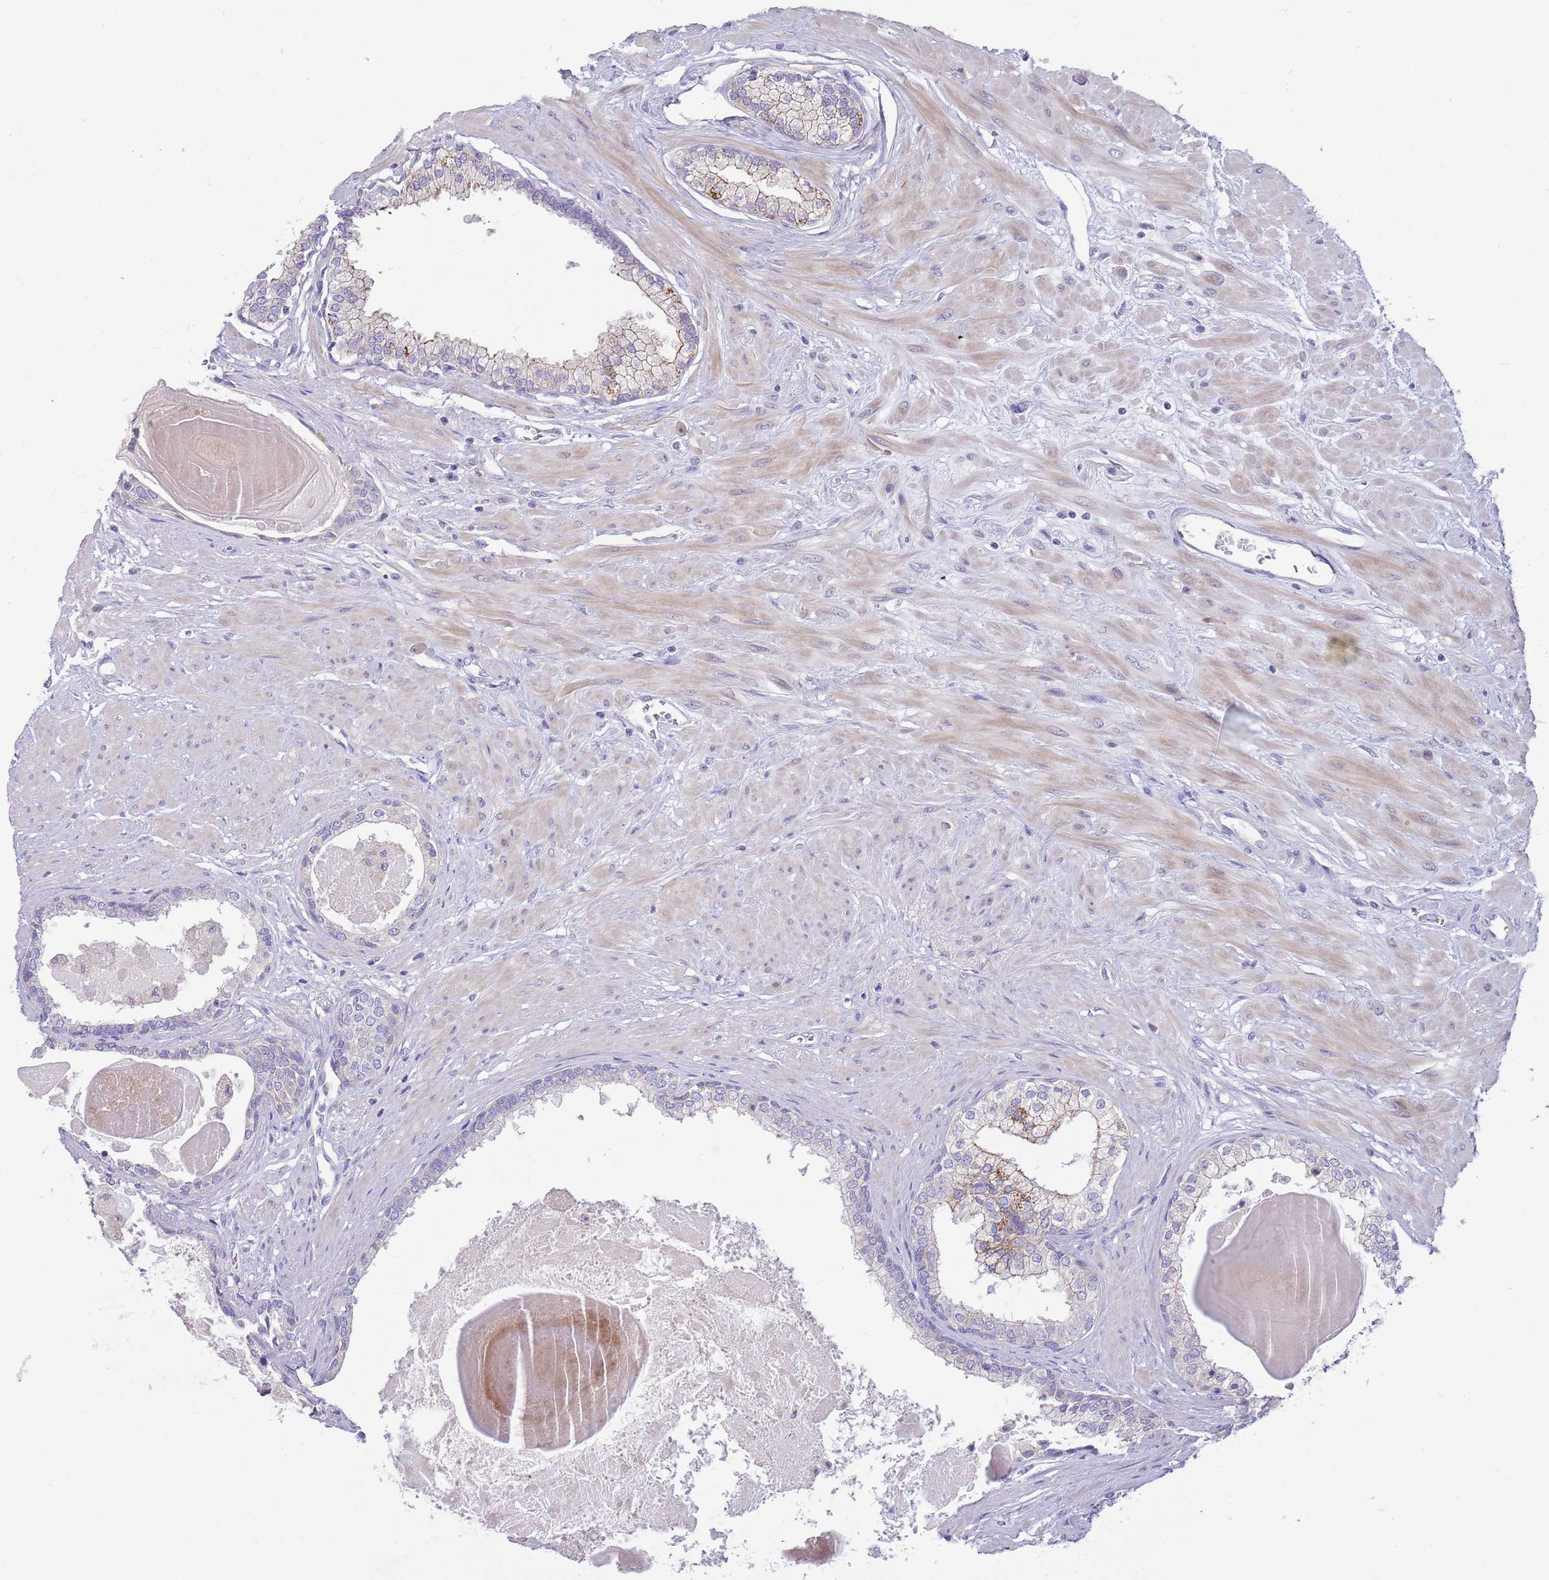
{"staining": {"intensity": "moderate", "quantity": "<25%", "location": "cytoplasmic/membranous"}, "tissue": "prostate", "cell_type": "Glandular cells", "image_type": "normal", "snomed": [{"axis": "morphology", "description": "Normal tissue, NOS"}, {"axis": "topography", "description": "Prostate"}], "caption": "IHC histopathology image of benign prostate: prostate stained using immunohistochemistry reveals low levels of moderate protein expression localized specifically in the cytoplasmic/membranous of glandular cells, appearing as a cytoplasmic/membranous brown color.", "gene": "DDHD1", "patient": {"sex": "male", "age": 57}}